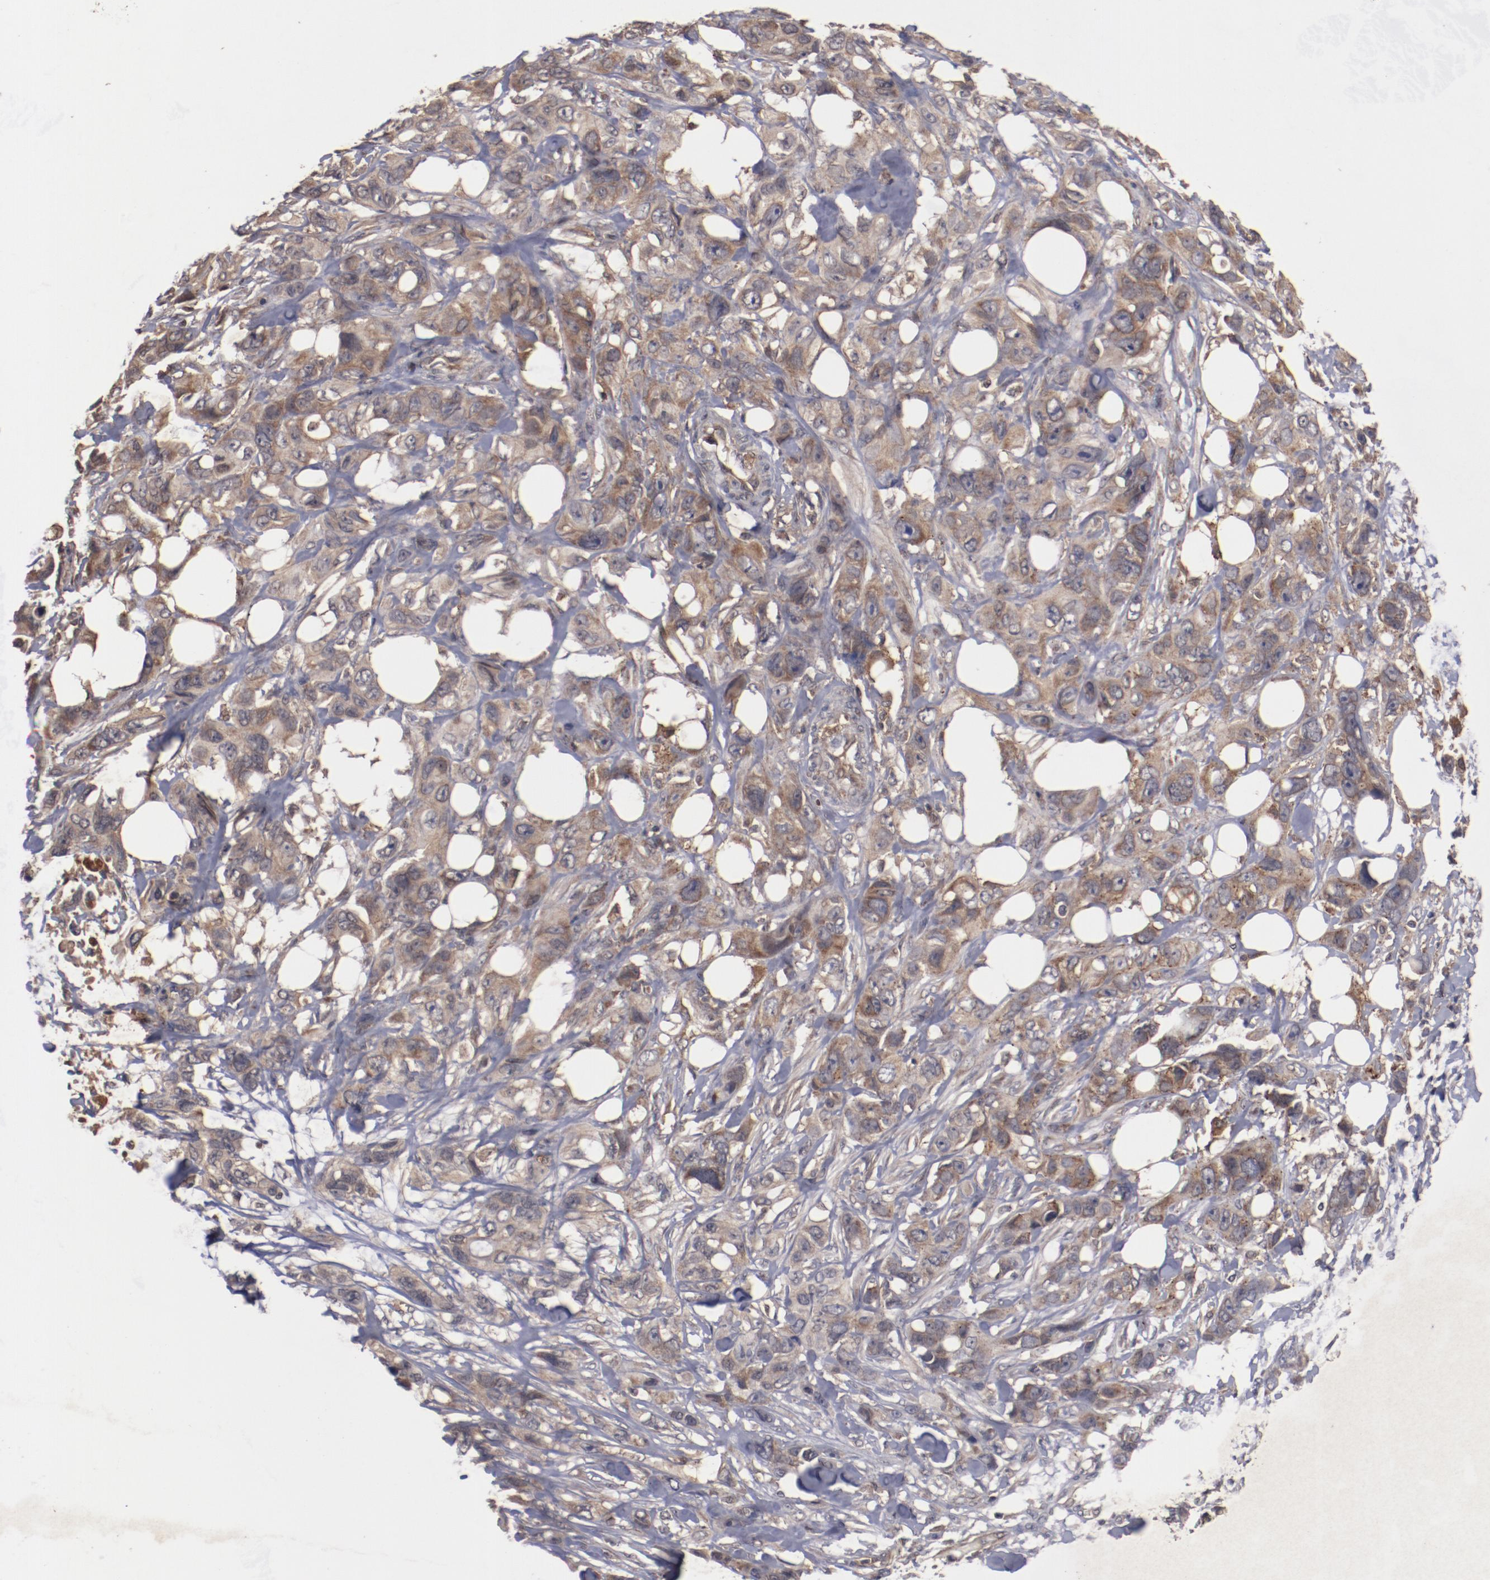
{"staining": {"intensity": "moderate", "quantity": ">75%", "location": "cytoplasmic/membranous"}, "tissue": "stomach cancer", "cell_type": "Tumor cells", "image_type": "cancer", "snomed": [{"axis": "morphology", "description": "Adenocarcinoma, NOS"}, {"axis": "topography", "description": "Stomach, upper"}], "caption": "IHC histopathology image of human adenocarcinoma (stomach) stained for a protein (brown), which exhibits medium levels of moderate cytoplasmic/membranous staining in about >75% of tumor cells.", "gene": "TENM1", "patient": {"sex": "male", "age": 47}}